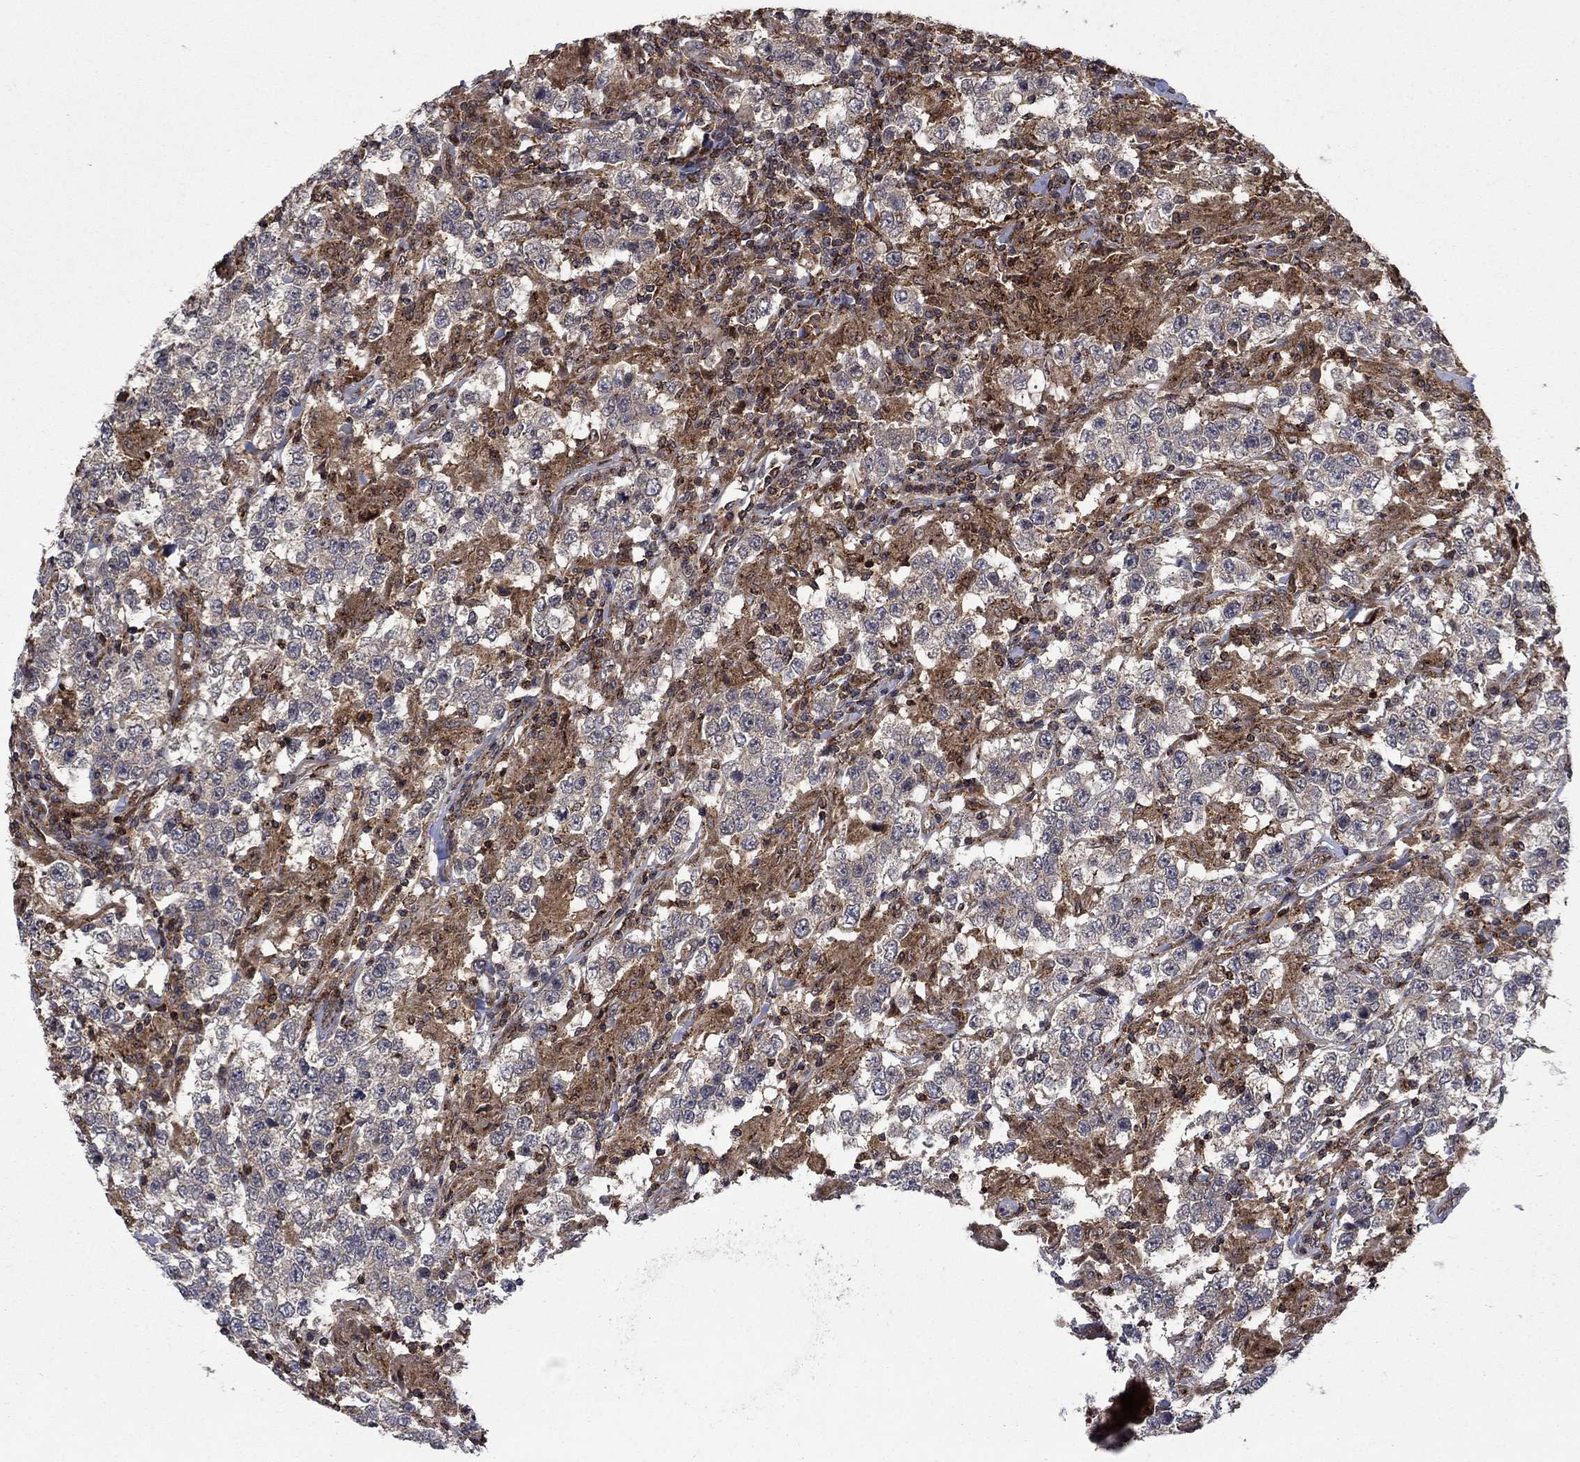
{"staining": {"intensity": "moderate", "quantity": "<25%", "location": "cytoplasmic/membranous"}, "tissue": "testis cancer", "cell_type": "Tumor cells", "image_type": "cancer", "snomed": [{"axis": "morphology", "description": "Seminoma, NOS"}, {"axis": "morphology", "description": "Carcinoma, Embryonal, NOS"}, {"axis": "topography", "description": "Testis"}], "caption": "The image reveals staining of embryonal carcinoma (testis), revealing moderate cytoplasmic/membranous protein positivity (brown color) within tumor cells.", "gene": "IFI35", "patient": {"sex": "male", "age": 41}}